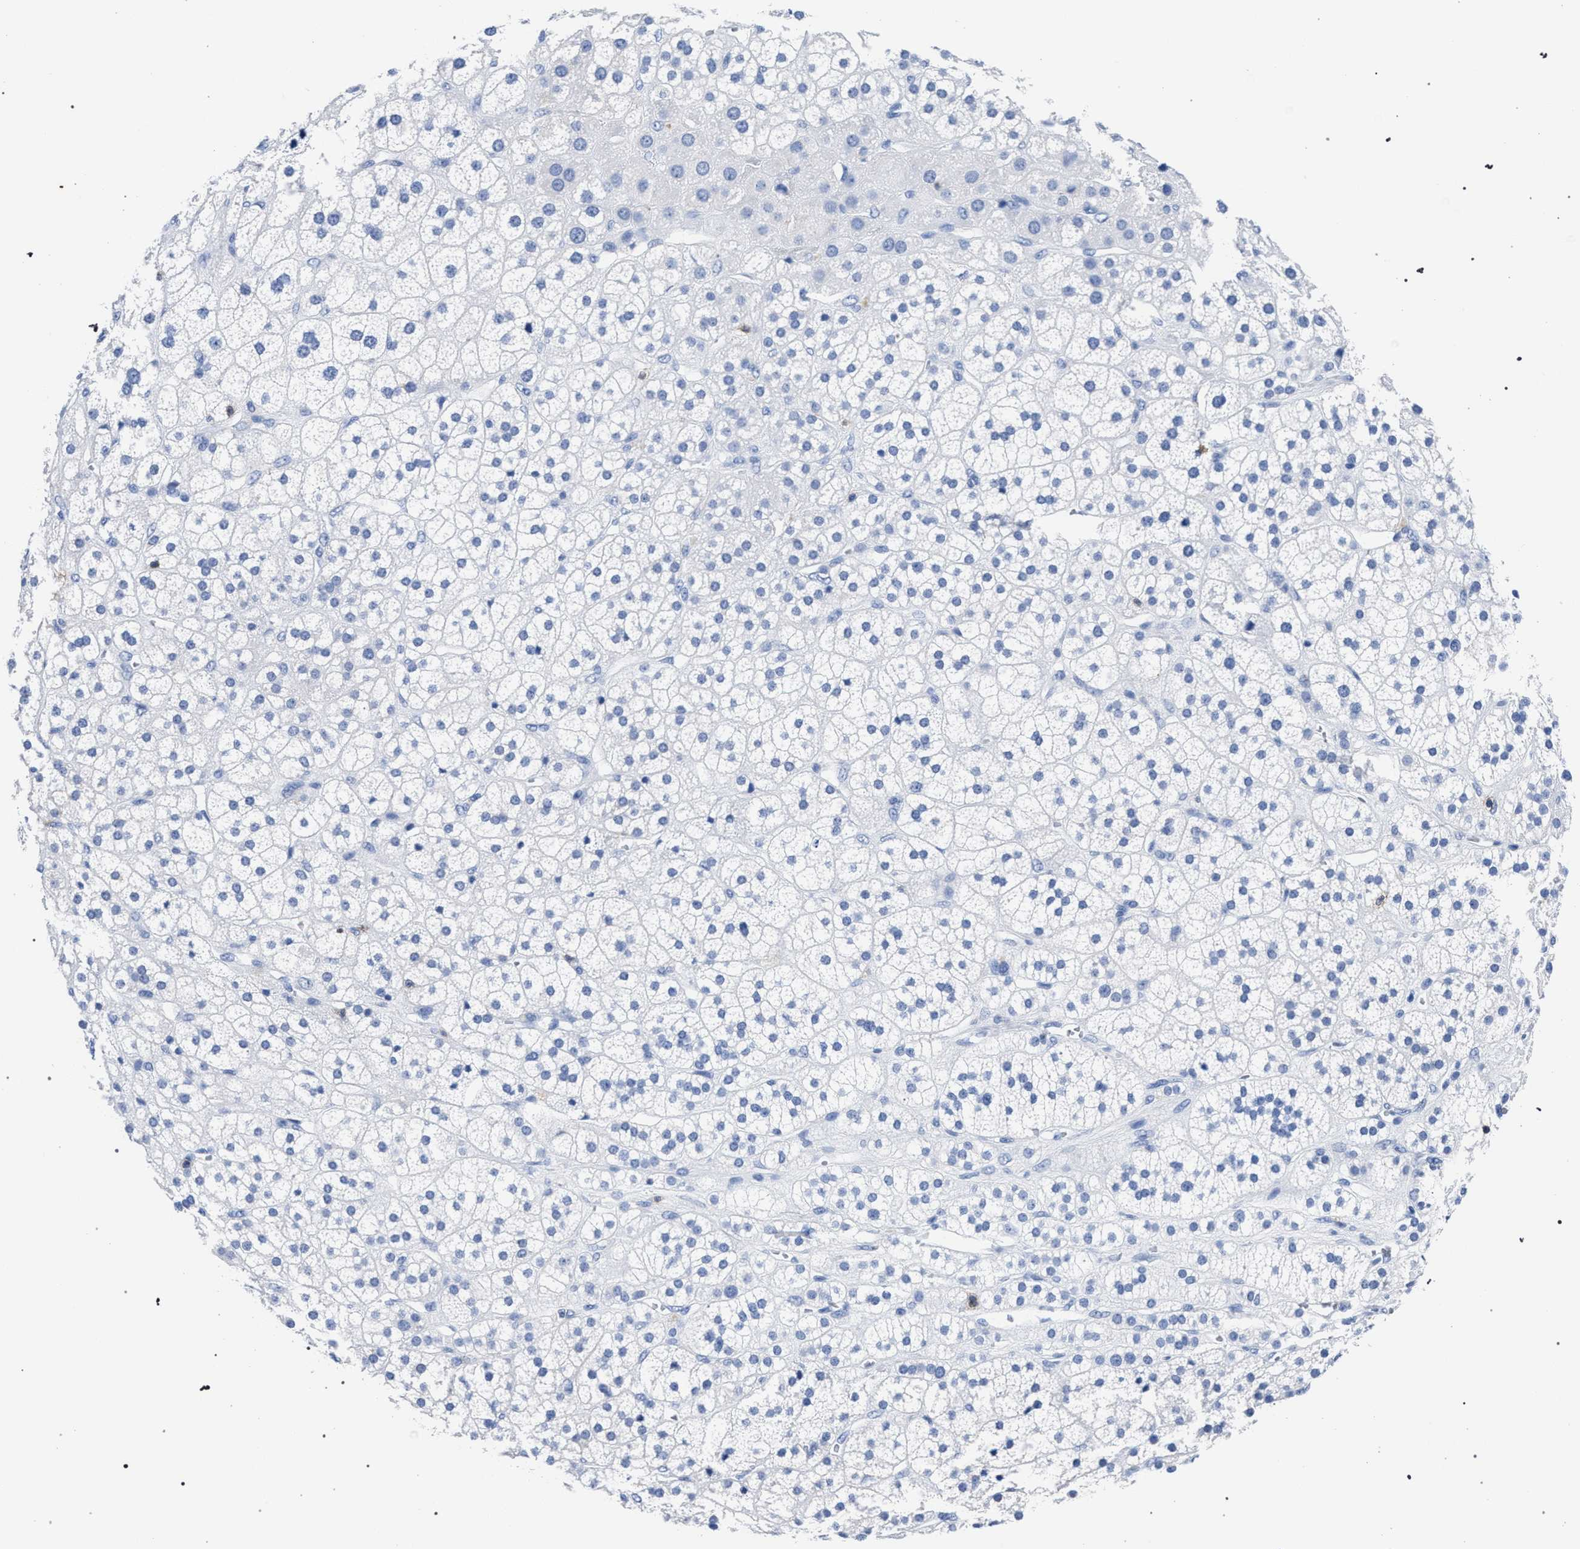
{"staining": {"intensity": "negative", "quantity": "none", "location": "none"}, "tissue": "adrenal gland", "cell_type": "Glandular cells", "image_type": "normal", "snomed": [{"axis": "morphology", "description": "Normal tissue, NOS"}, {"axis": "topography", "description": "Adrenal gland"}], "caption": "Human adrenal gland stained for a protein using IHC shows no staining in glandular cells.", "gene": "KLRK1", "patient": {"sex": "male", "age": 56}}